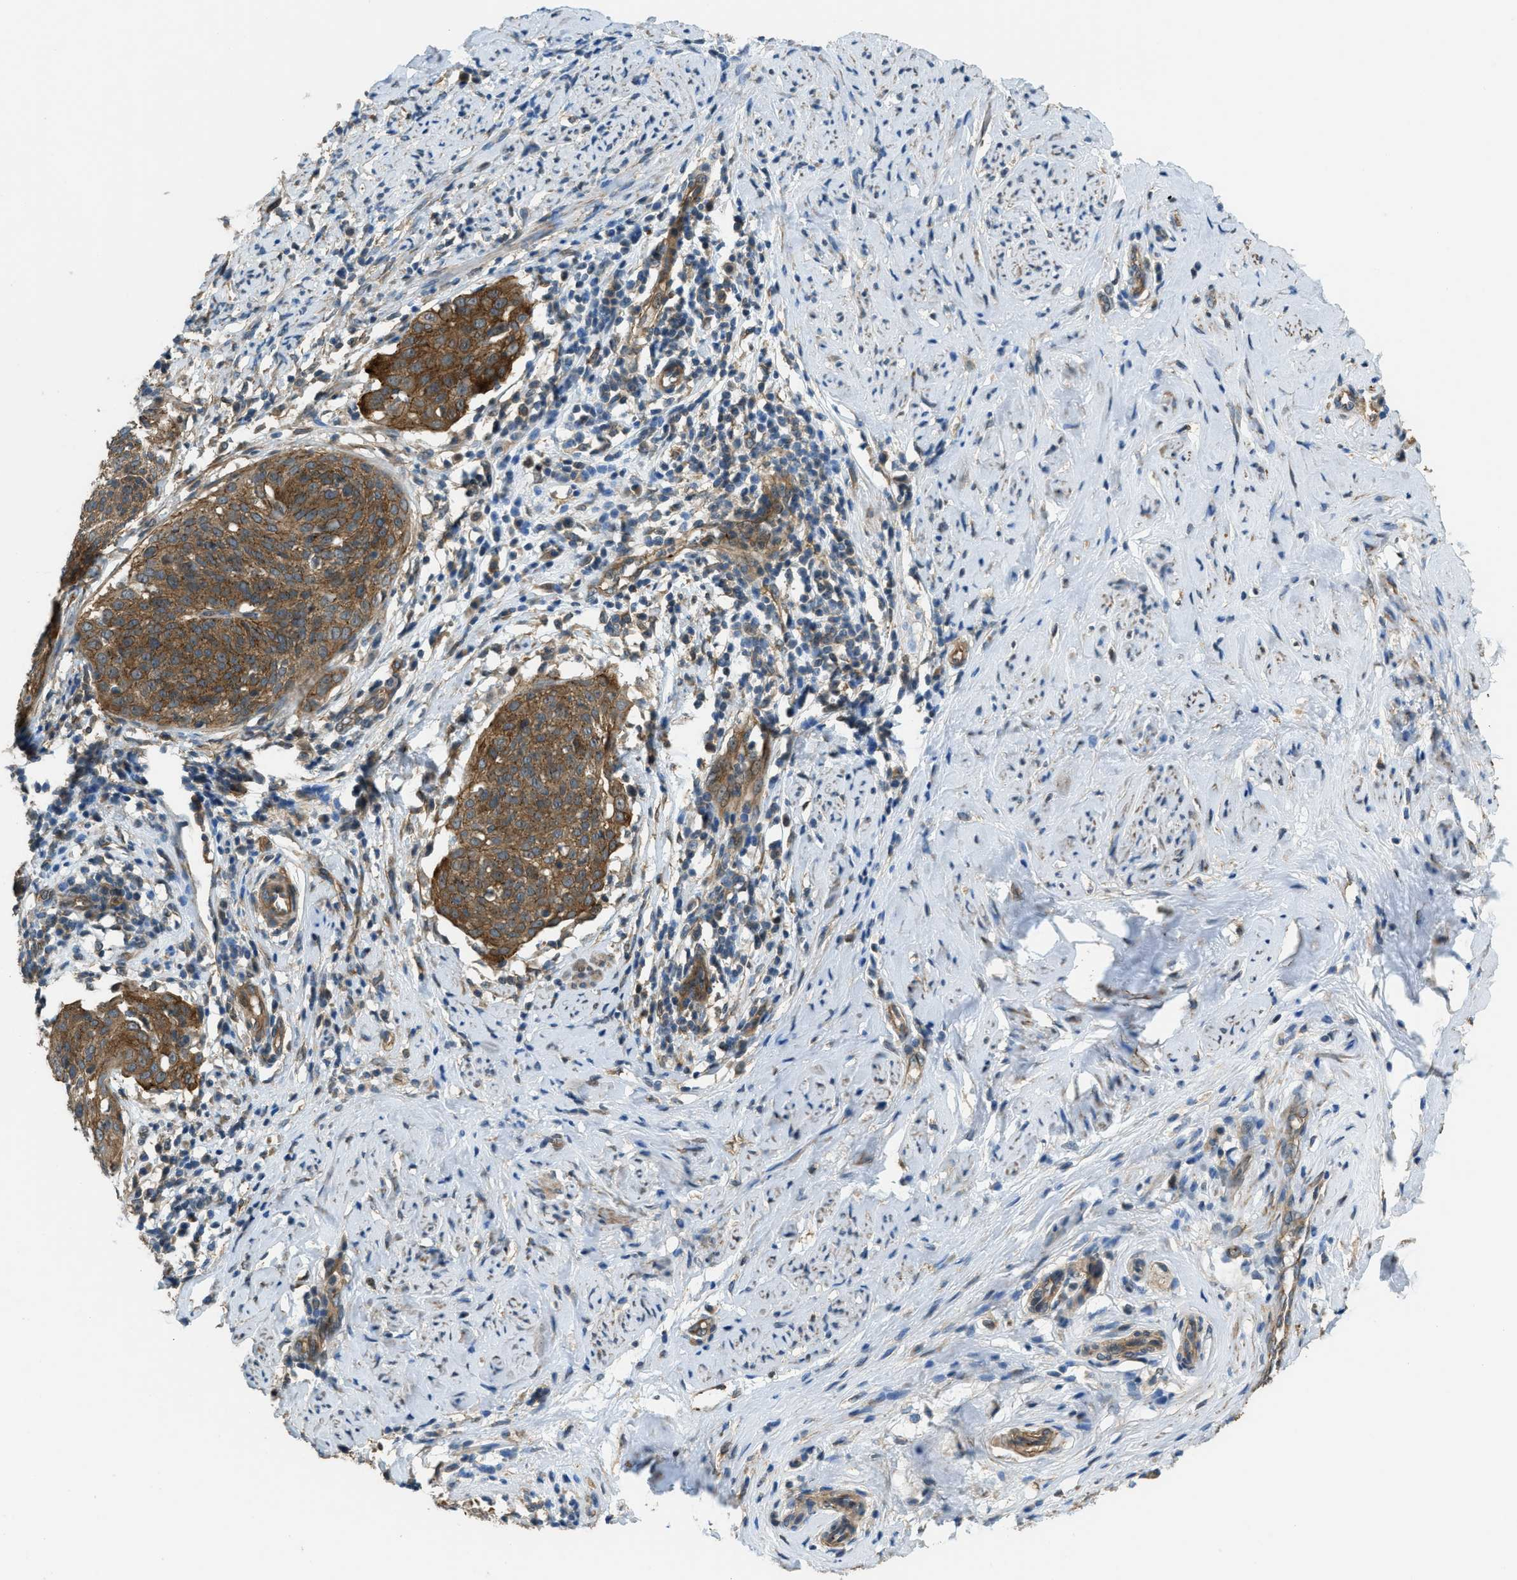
{"staining": {"intensity": "strong", "quantity": ">75%", "location": "cytoplasmic/membranous"}, "tissue": "cervical cancer", "cell_type": "Tumor cells", "image_type": "cancer", "snomed": [{"axis": "morphology", "description": "Squamous cell carcinoma, NOS"}, {"axis": "topography", "description": "Cervix"}], "caption": "Immunohistochemical staining of human cervical squamous cell carcinoma demonstrates strong cytoplasmic/membranous protein expression in approximately >75% of tumor cells.", "gene": "CGN", "patient": {"sex": "female", "age": 51}}